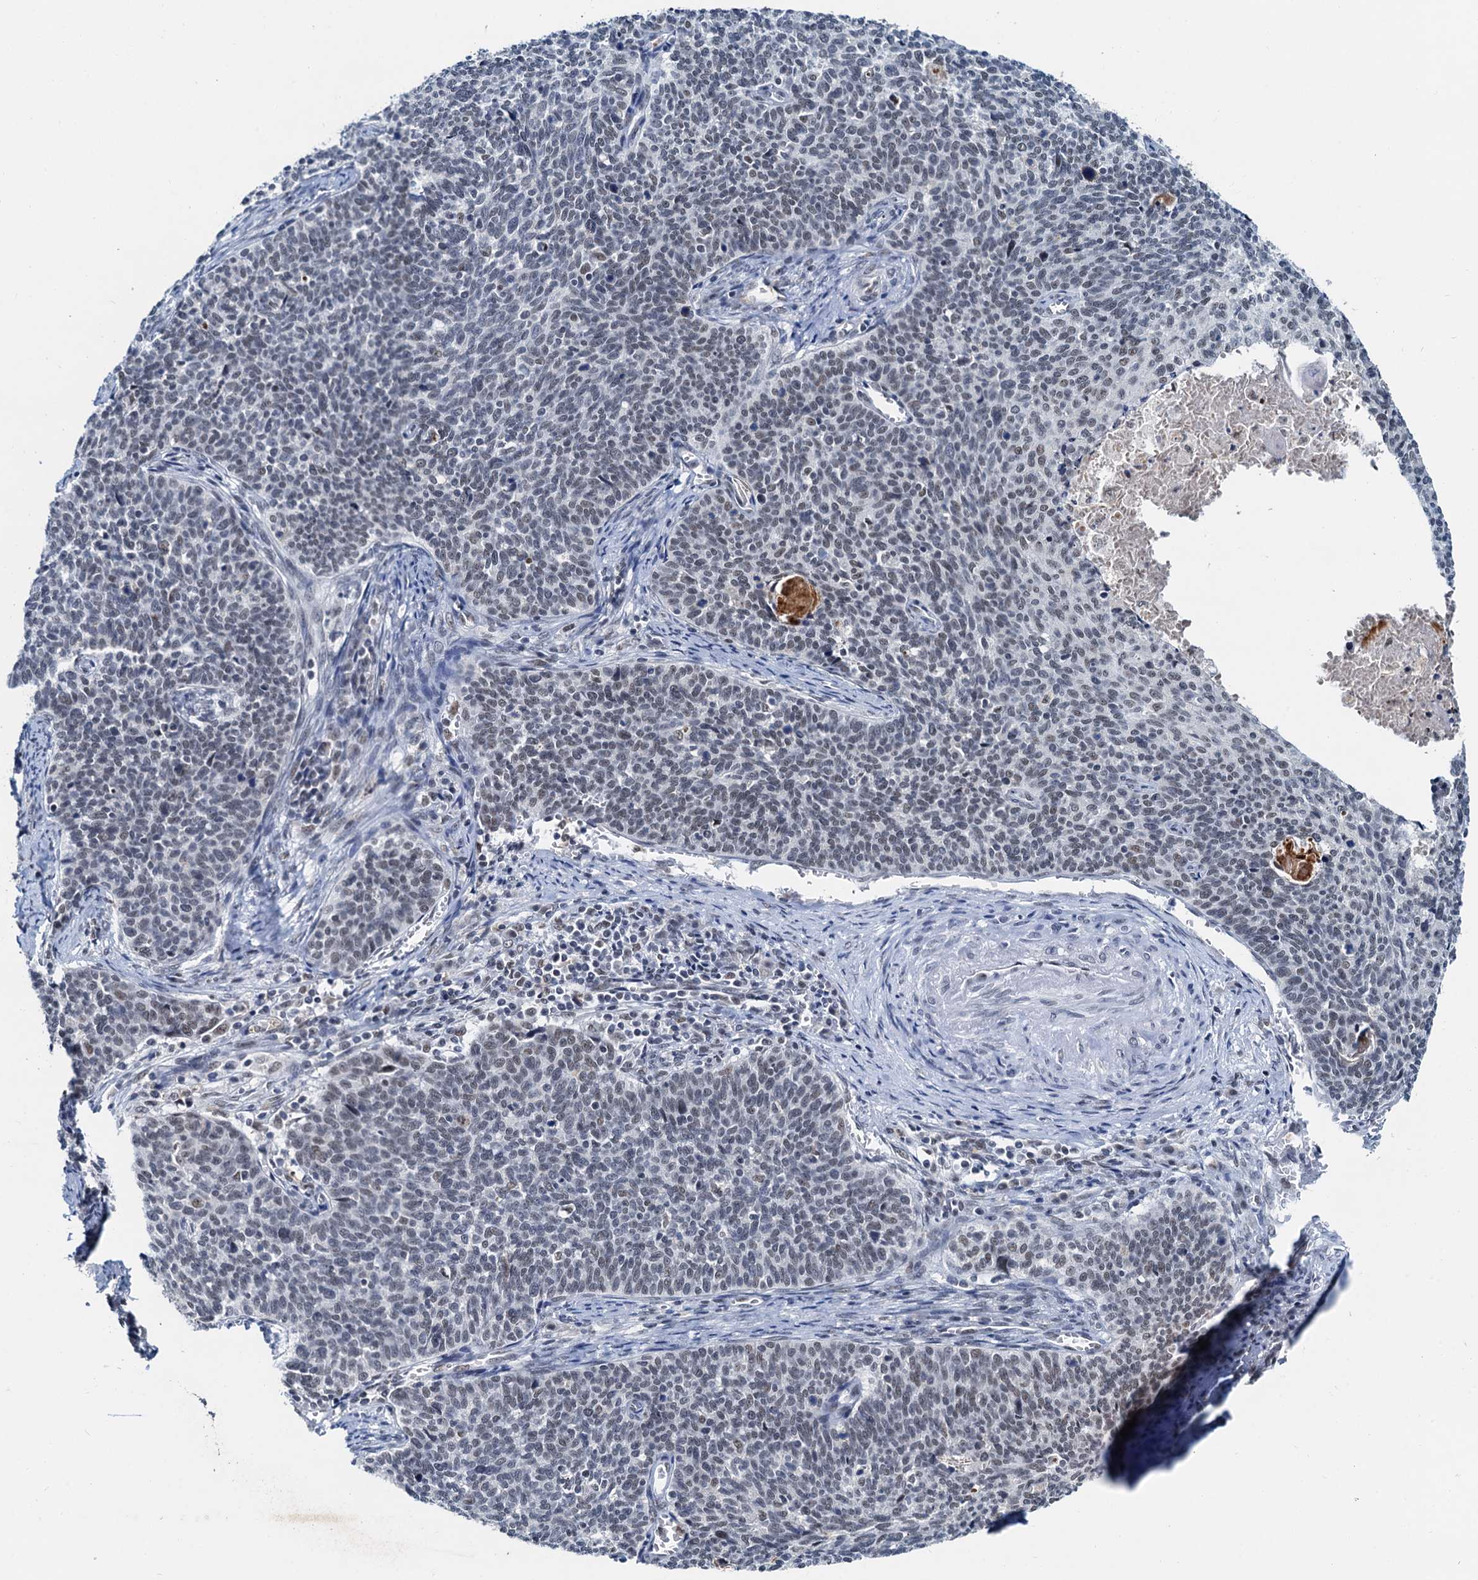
{"staining": {"intensity": "weak", "quantity": "25%-75%", "location": "nuclear"}, "tissue": "cervical cancer", "cell_type": "Tumor cells", "image_type": "cancer", "snomed": [{"axis": "morphology", "description": "Squamous cell carcinoma, NOS"}, {"axis": "topography", "description": "Cervix"}], "caption": "A micrograph of human cervical cancer (squamous cell carcinoma) stained for a protein shows weak nuclear brown staining in tumor cells.", "gene": "SNRPD1", "patient": {"sex": "female", "age": 39}}